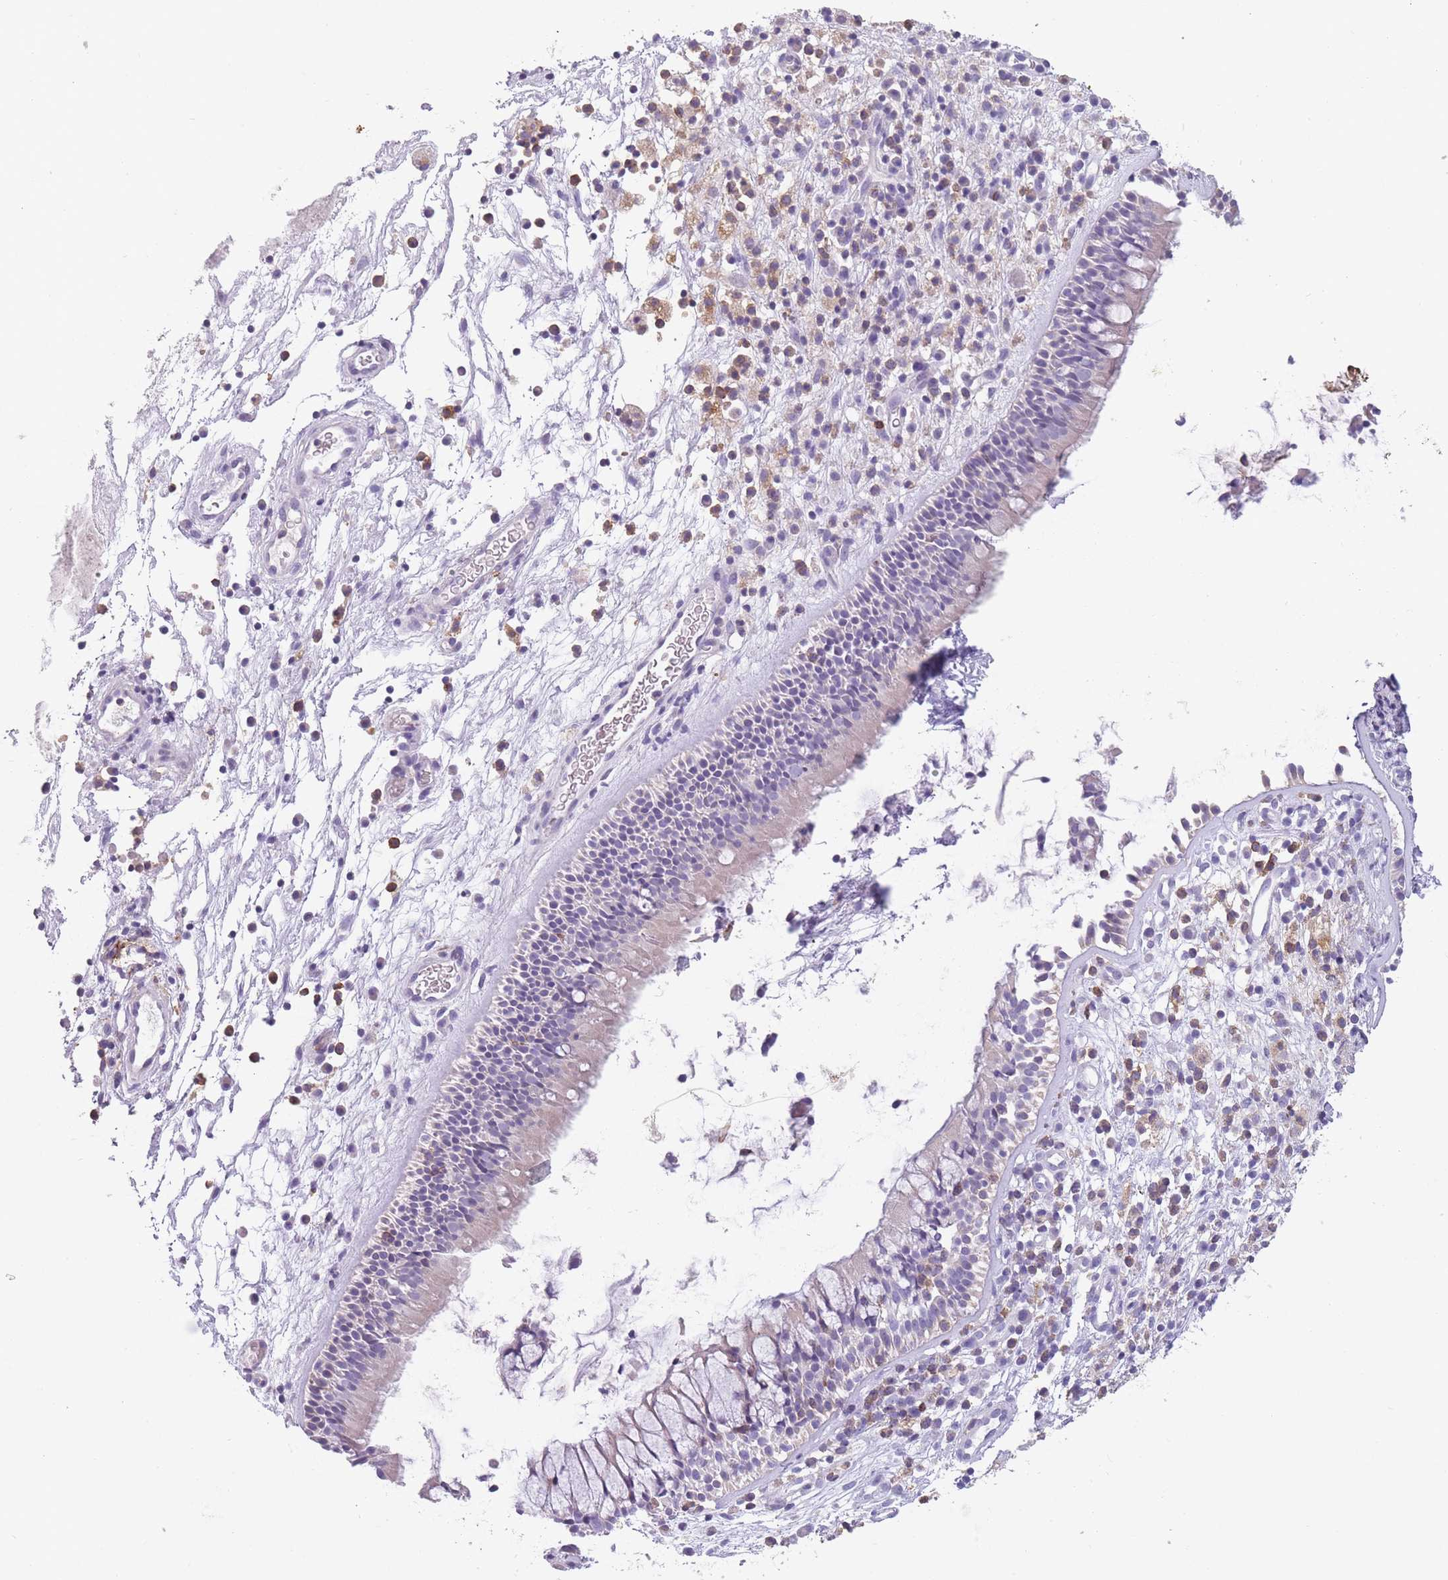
{"staining": {"intensity": "negative", "quantity": "none", "location": "none"}, "tissue": "nasopharynx", "cell_type": "Respiratory epithelial cells", "image_type": "normal", "snomed": [{"axis": "morphology", "description": "Normal tissue, NOS"}, {"axis": "topography", "description": "Nasopharynx"}], "caption": "Immunohistochemical staining of unremarkable human nasopharynx displays no significant expression in respiratory epithelial cells.", "gene": "CR1L", "patient": {"sex": "male", "age": 63}}